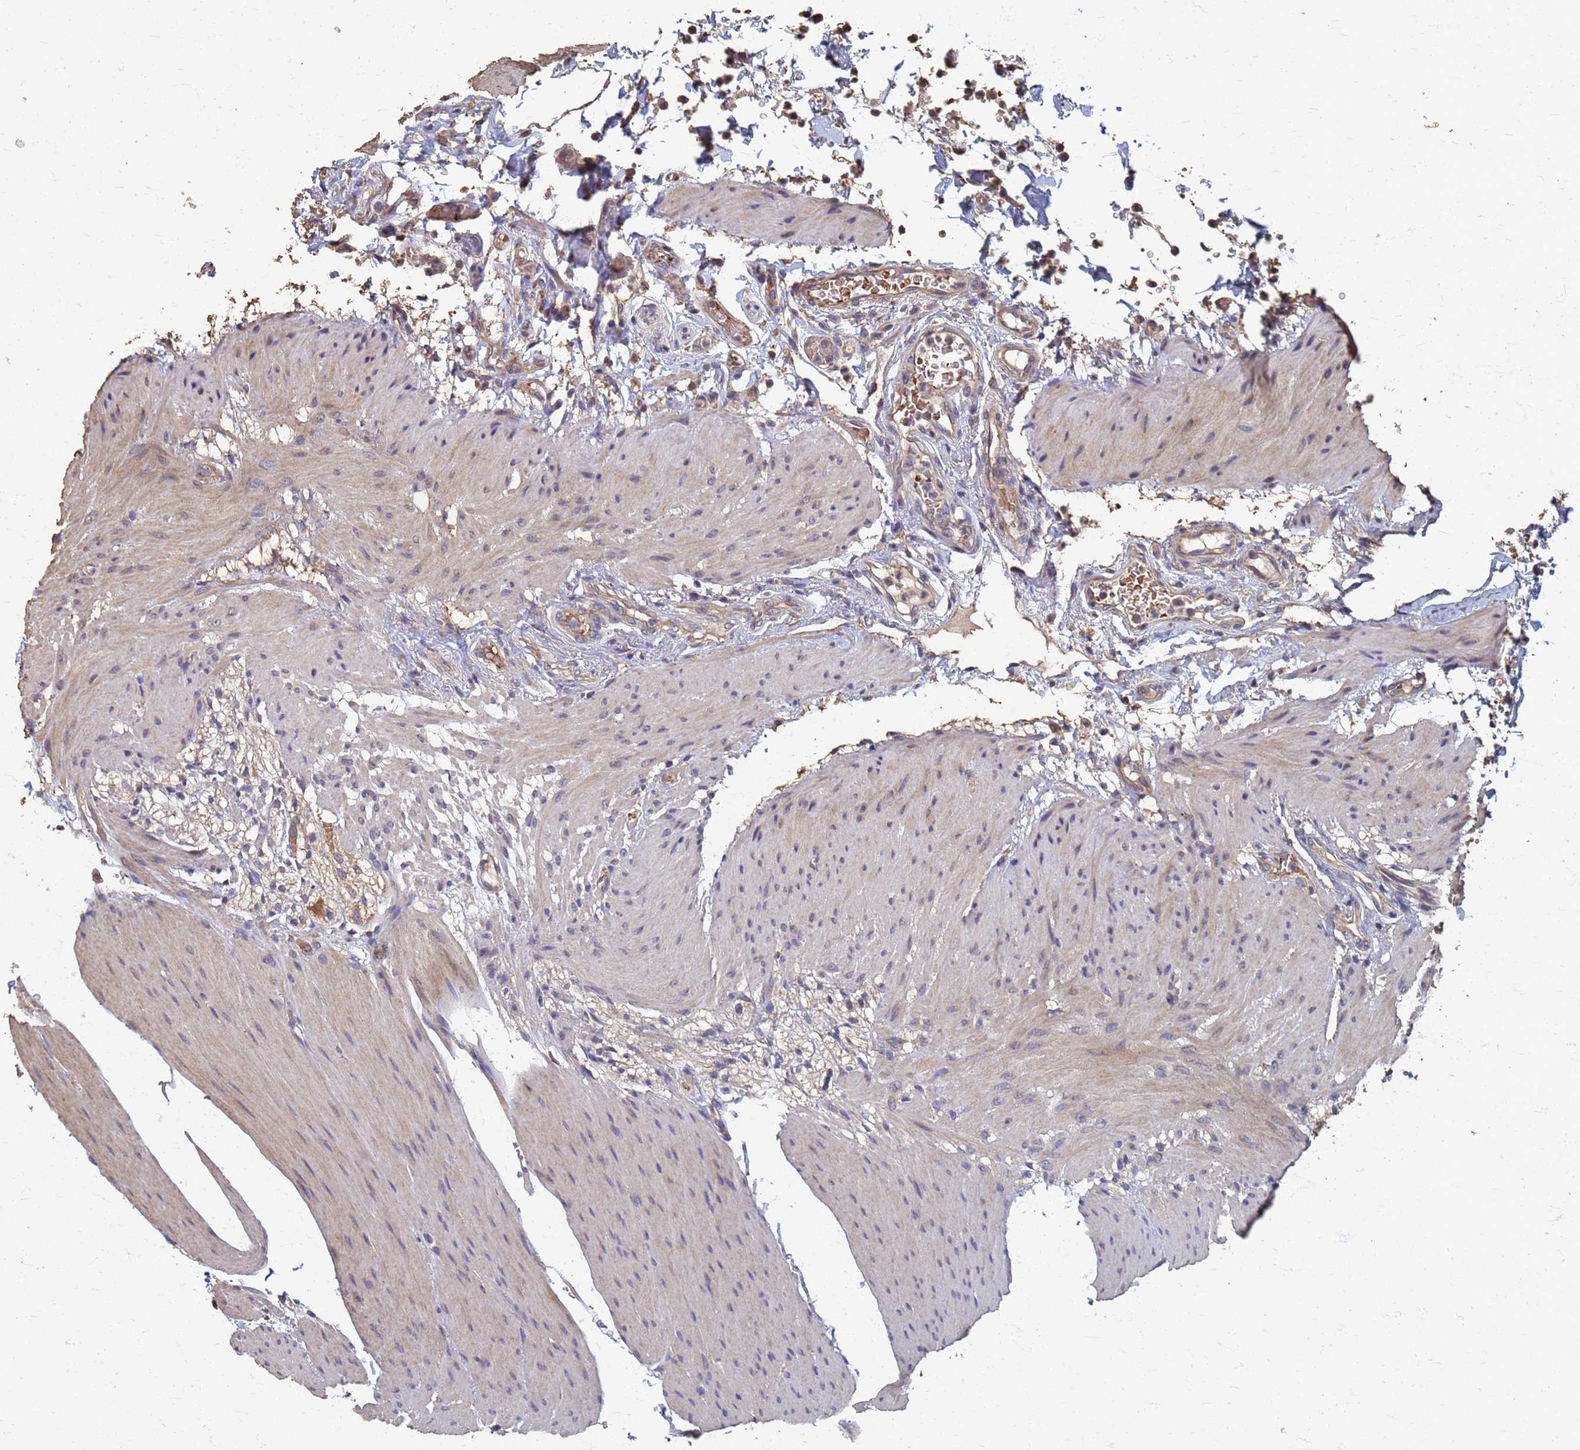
{"staining": {"intensity": "moderate", "quantity": ">75%", "location": "cytoplasmic/membranous"}, "tissue": "colon", "cell_type": "Endothelial cells", "image_type": "normal", "snomed": [{"axis": "morphology", "description": "Normal tissue, NOS"}, {"axis": "topography", "description": "Colon"}], "caption": "Immunohistochemical staining of unremarkable human colon reveals medium levels of moderate cytoplasmic/membranous staining in about >75% of endothelial cells. (DAB = brown stain, brightfield microscopy at high magnification).", "gene": "DPH5", "patient": {"sex": "male", "age": 75}}